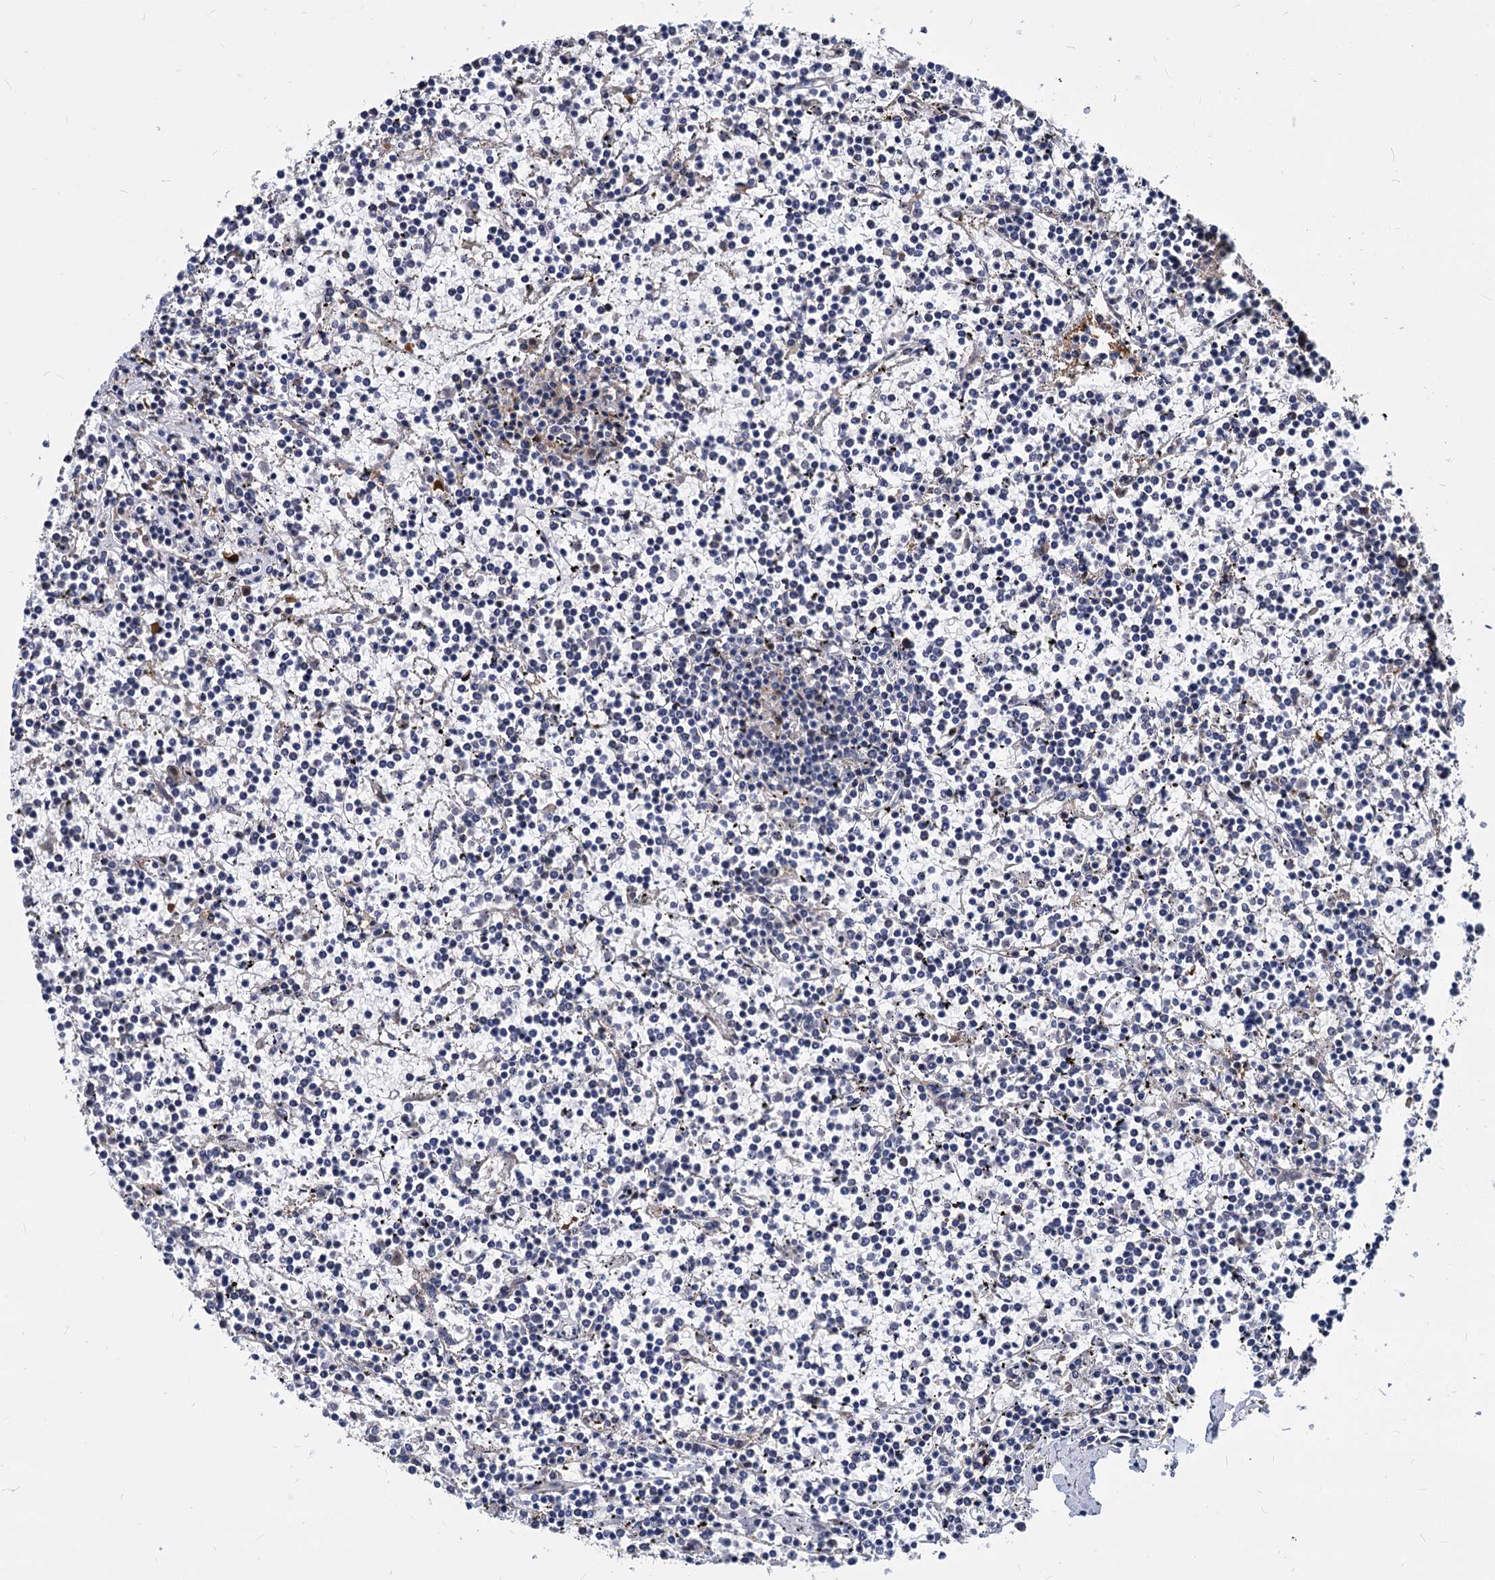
{"staining": {"intensity": "negative", "quantity": "none", "location": "none"}, "tissue": "lymphoma", "cell_type": "Tumor cells", "image_type": "cancer", "snomed": [{"axis": "morphology", "description": "Malignant lymphoma, non-Hodgkin's type, Low grade"}, {"axis": "topography", "description": "Spleen"}], "caption": "Immunohistochemistry (IHC) of lymphoma shows no positivity in tumor cells.", "gene": "PSMD4", "patient": {"sex": "female", "age": 19}}